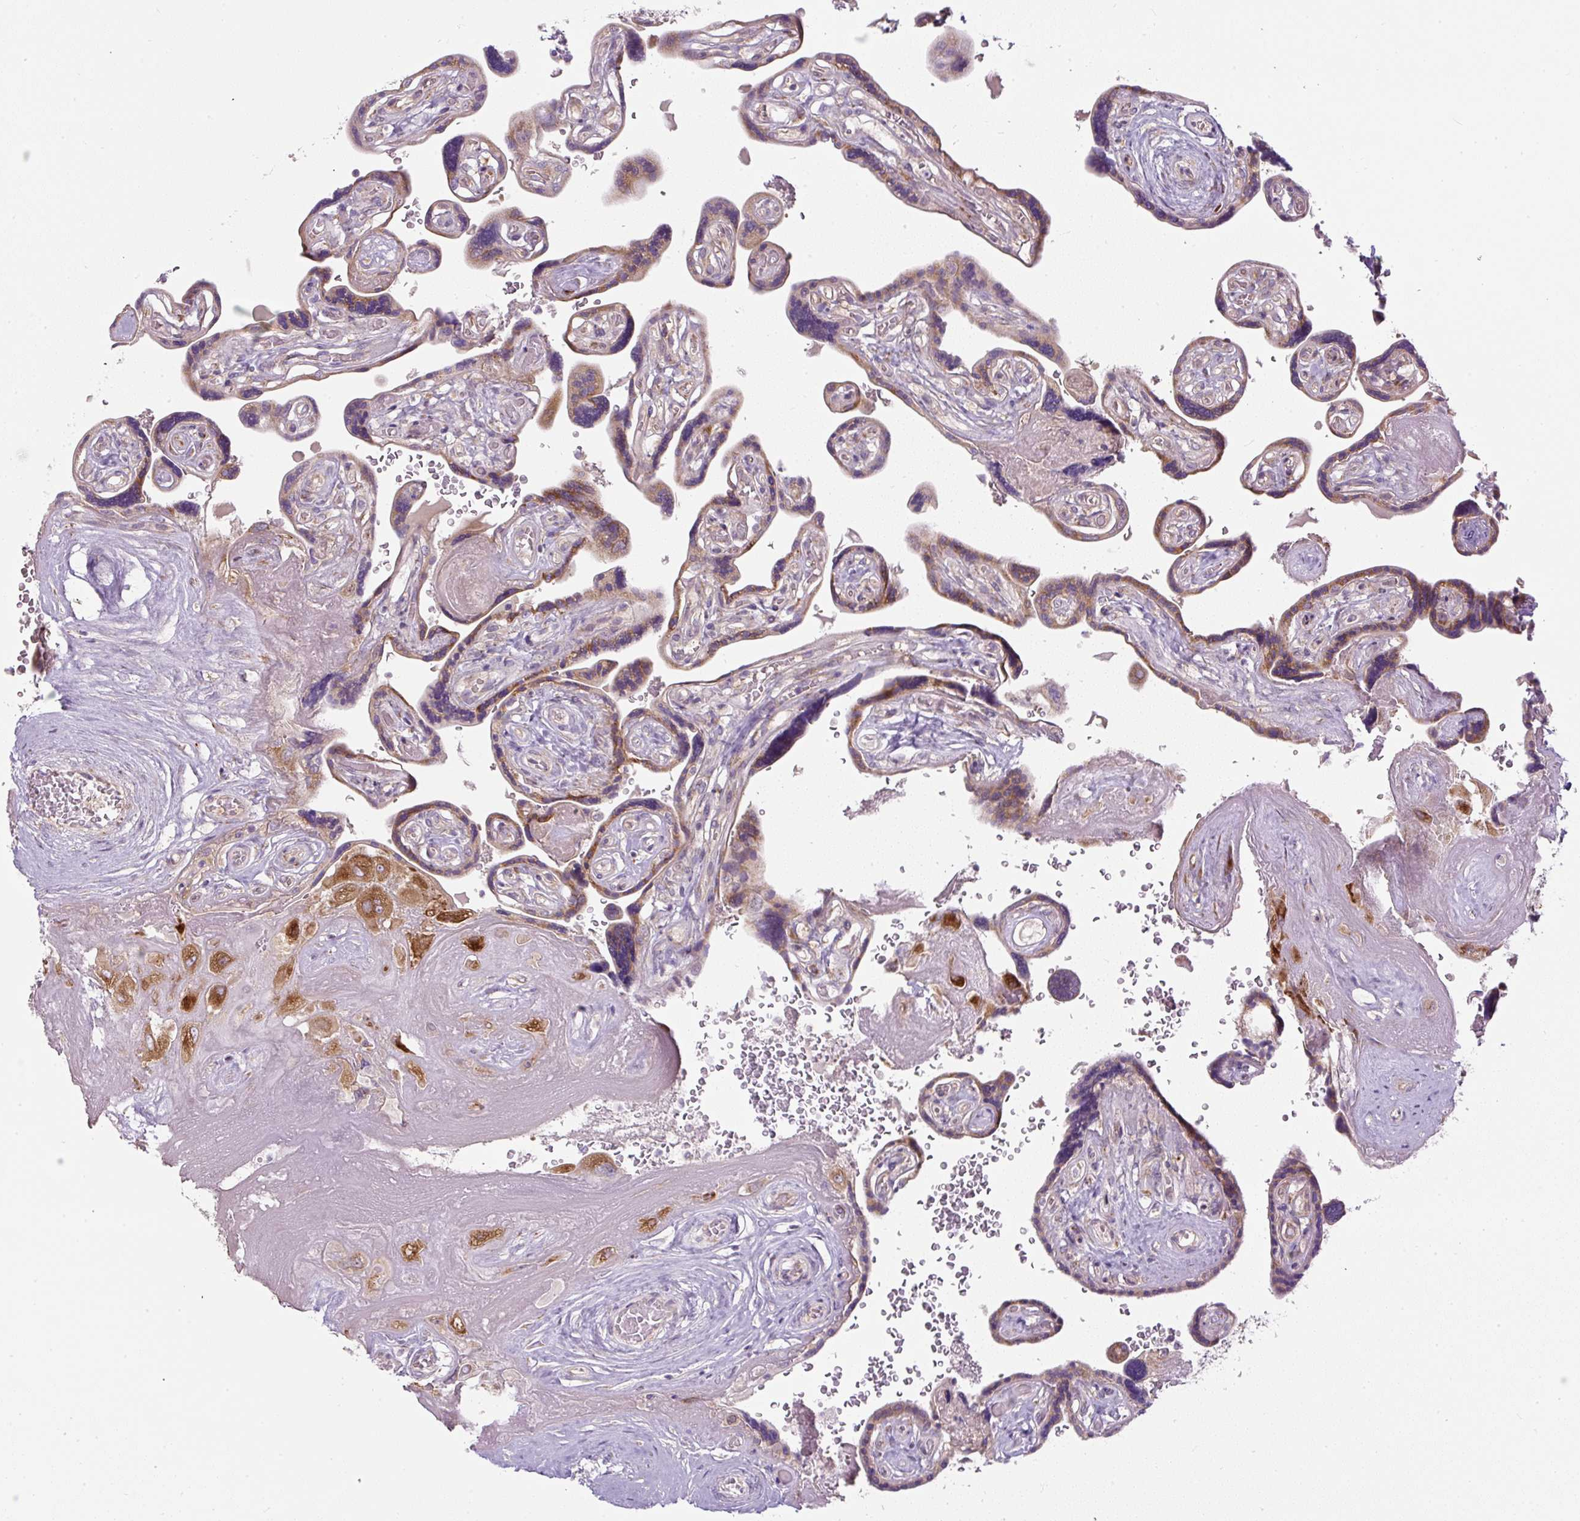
{"staining": {"intensity": "strong", "quantity": "25%-75%", "location": "cytoplasmic/membranous"}, "tissue": "placenta", "cell_type": "Decidual cells", "image_type": "normal", "snomed": [{"axis": "morphology", "description": "Normal tissue, NOS"}, {"axis": "topography", "description": "Placenta"}], "caption": "Immunohistochemistry (DAB (3,3'-diaminobenzidine)) staining of benign placenta displays strong cytoplasmic/membranous protein staining in approximately 25%-75% of decidual cells. The protein is shown in brown color, while the nuclei are stained blue.", "gene": "MLX", "patient": {"sex": "female", "age": 32}}